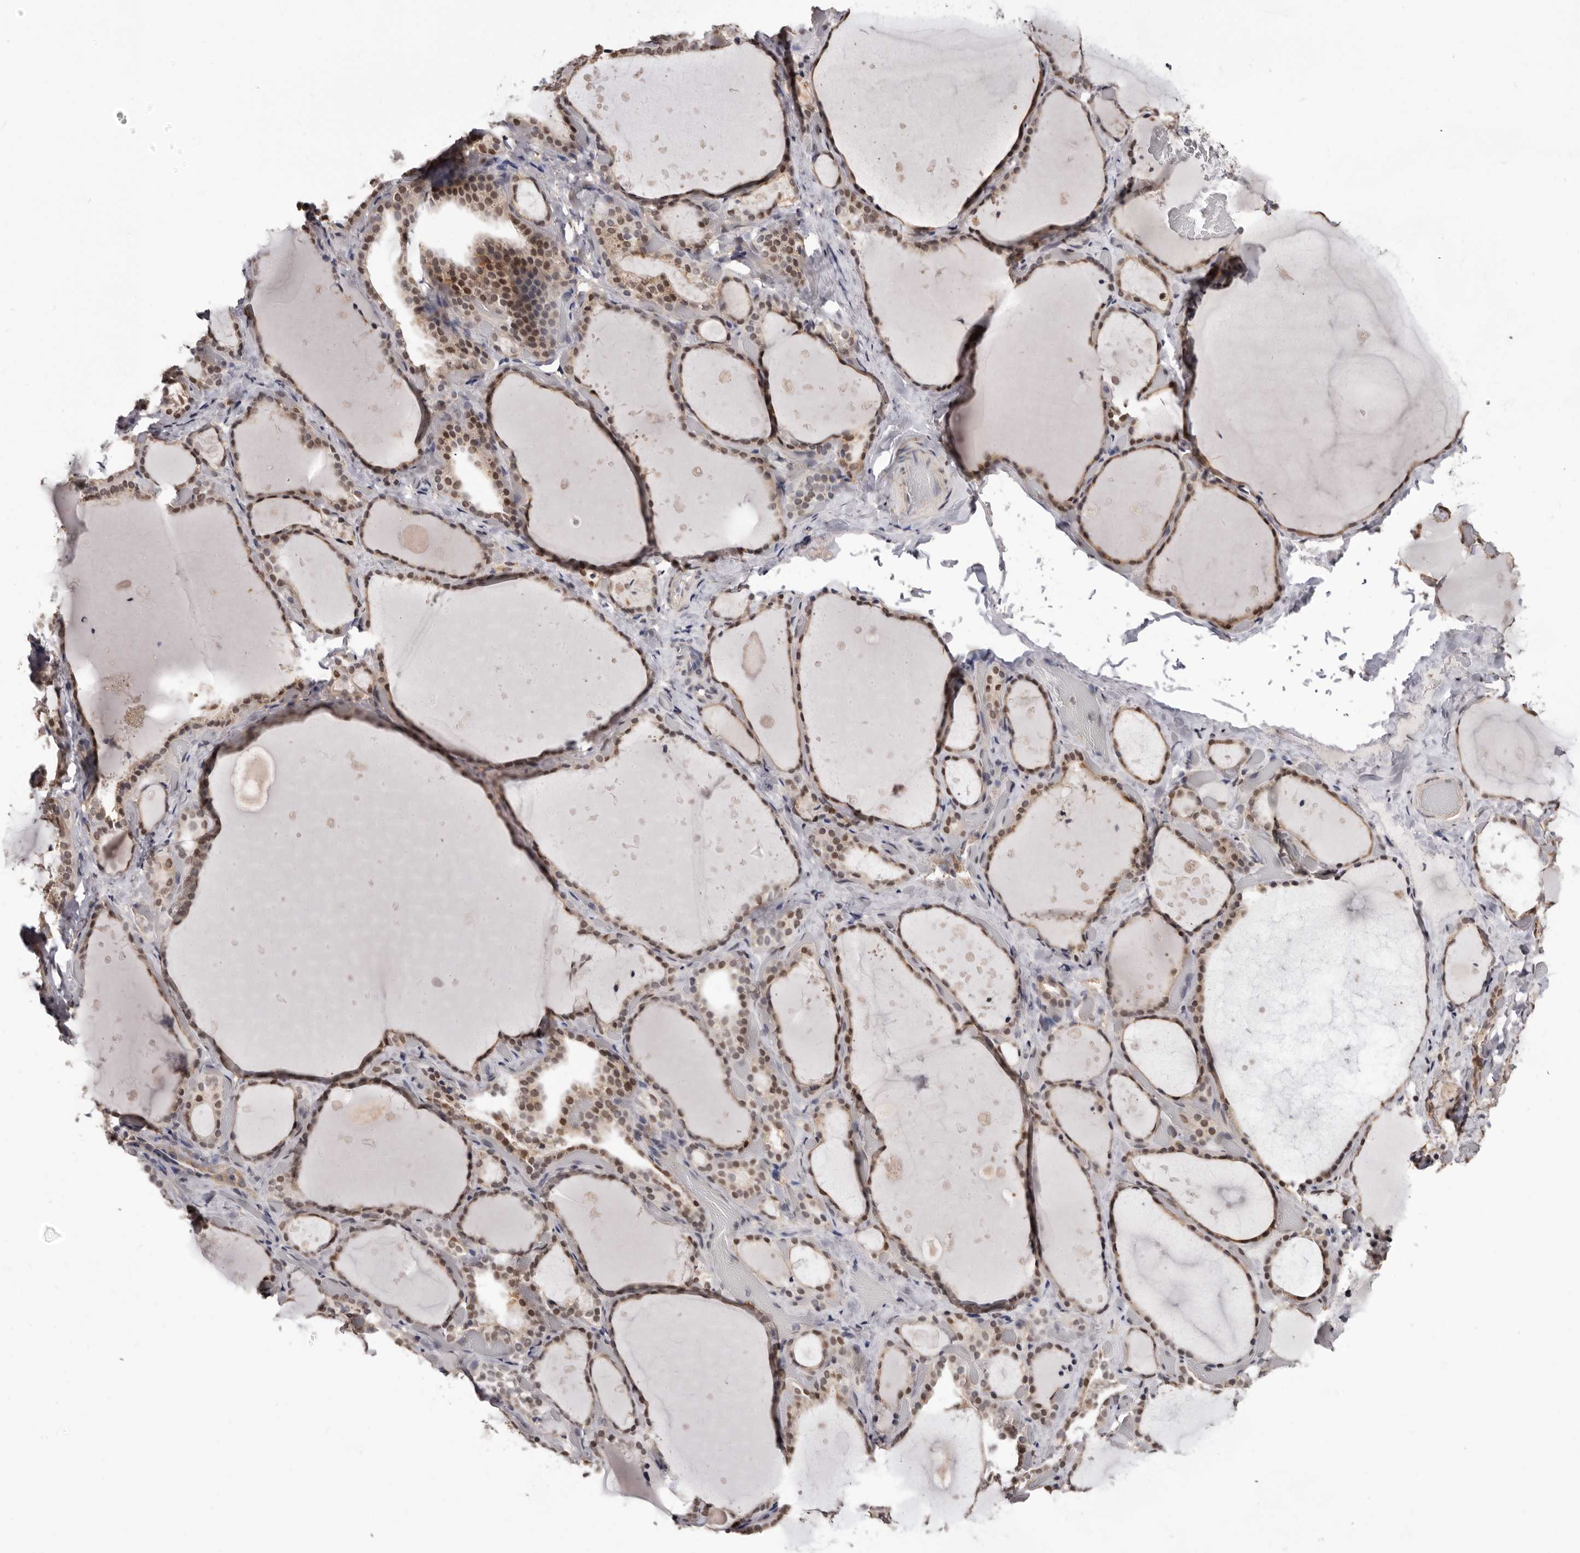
{"staining": {"intensity": "strong", "quantity": "25%-75%", "location": "nuclear"}, "tissue": "thyroid gland", "cell_type": "Glandular cells", "image_type": "normal", "snomed": [{"axis": "morphology", "description": "Normal tissue, NOS"}, {"axis": "topography", "description": "Thyroid gland"}], "caption": "Thyroid gland stained with immunohistochemistry (IHC) exhibits strong nuclear expression in about 25%-75% of glandular cells. (IHC, brightfield microscopy, high magnification).", "gene": "KHDRBS2", "patient": {"sex": "female", "age": 44}}